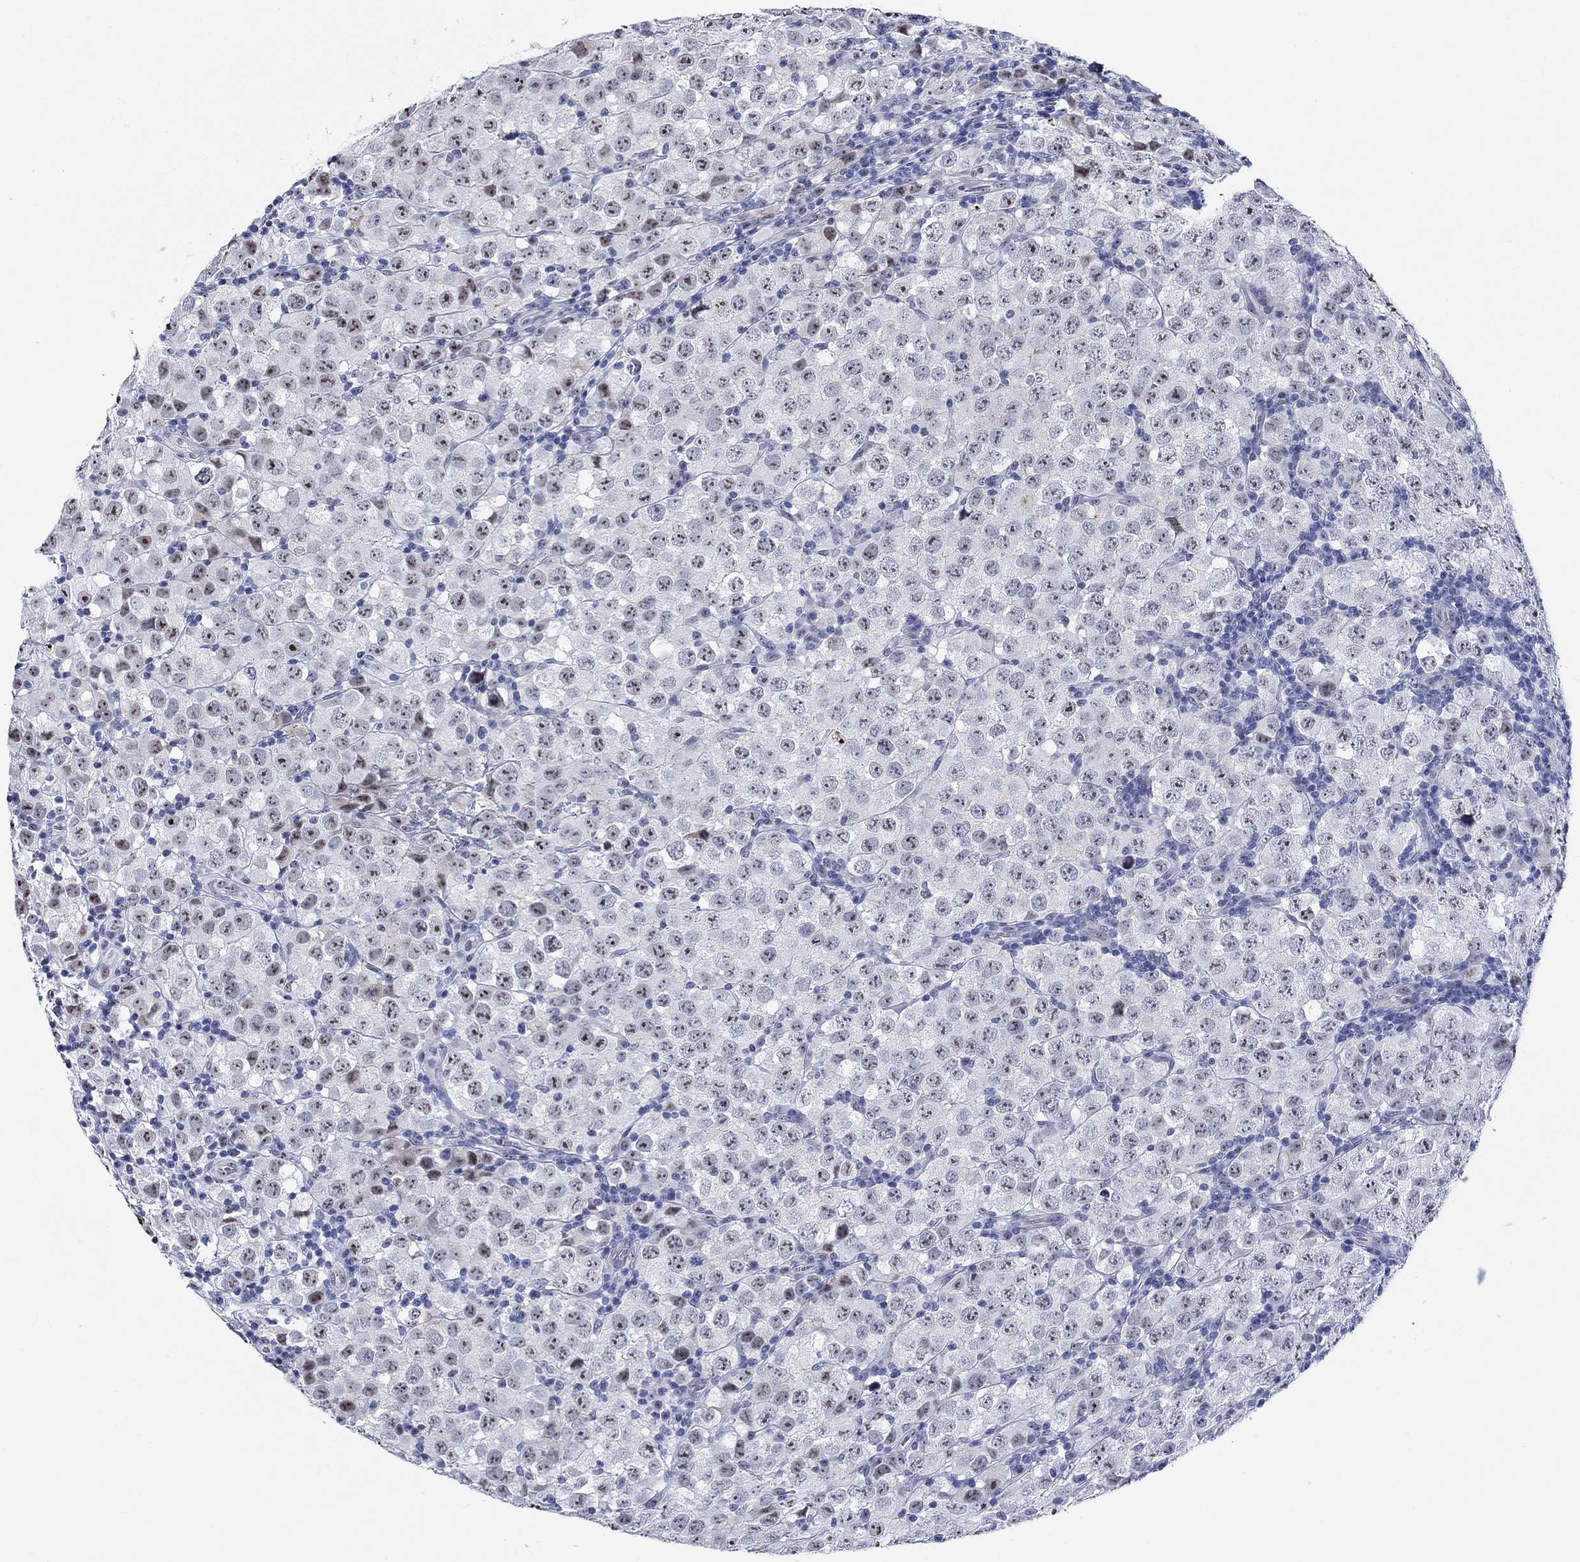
{"staining": {"intensity": "strong", "quantity": ">75%", "location": "nuclear"}, "tissue": "testis cancer", "cell_type": "Tumor cells", "image_type": "cancer", "snomed": [{"axis": "morphology", "description": "Seminoma, NOS"}, {"axis": "topography", "description": "Testis"}], "caption": "IHC image of testis cancer (seminoma) stained for a protein (brown), which shows high levels of strong nuclear staining in about >75% of tumor cells.", "gene": "ZNF446", "patient": {"sex": "male", "age": 34}}